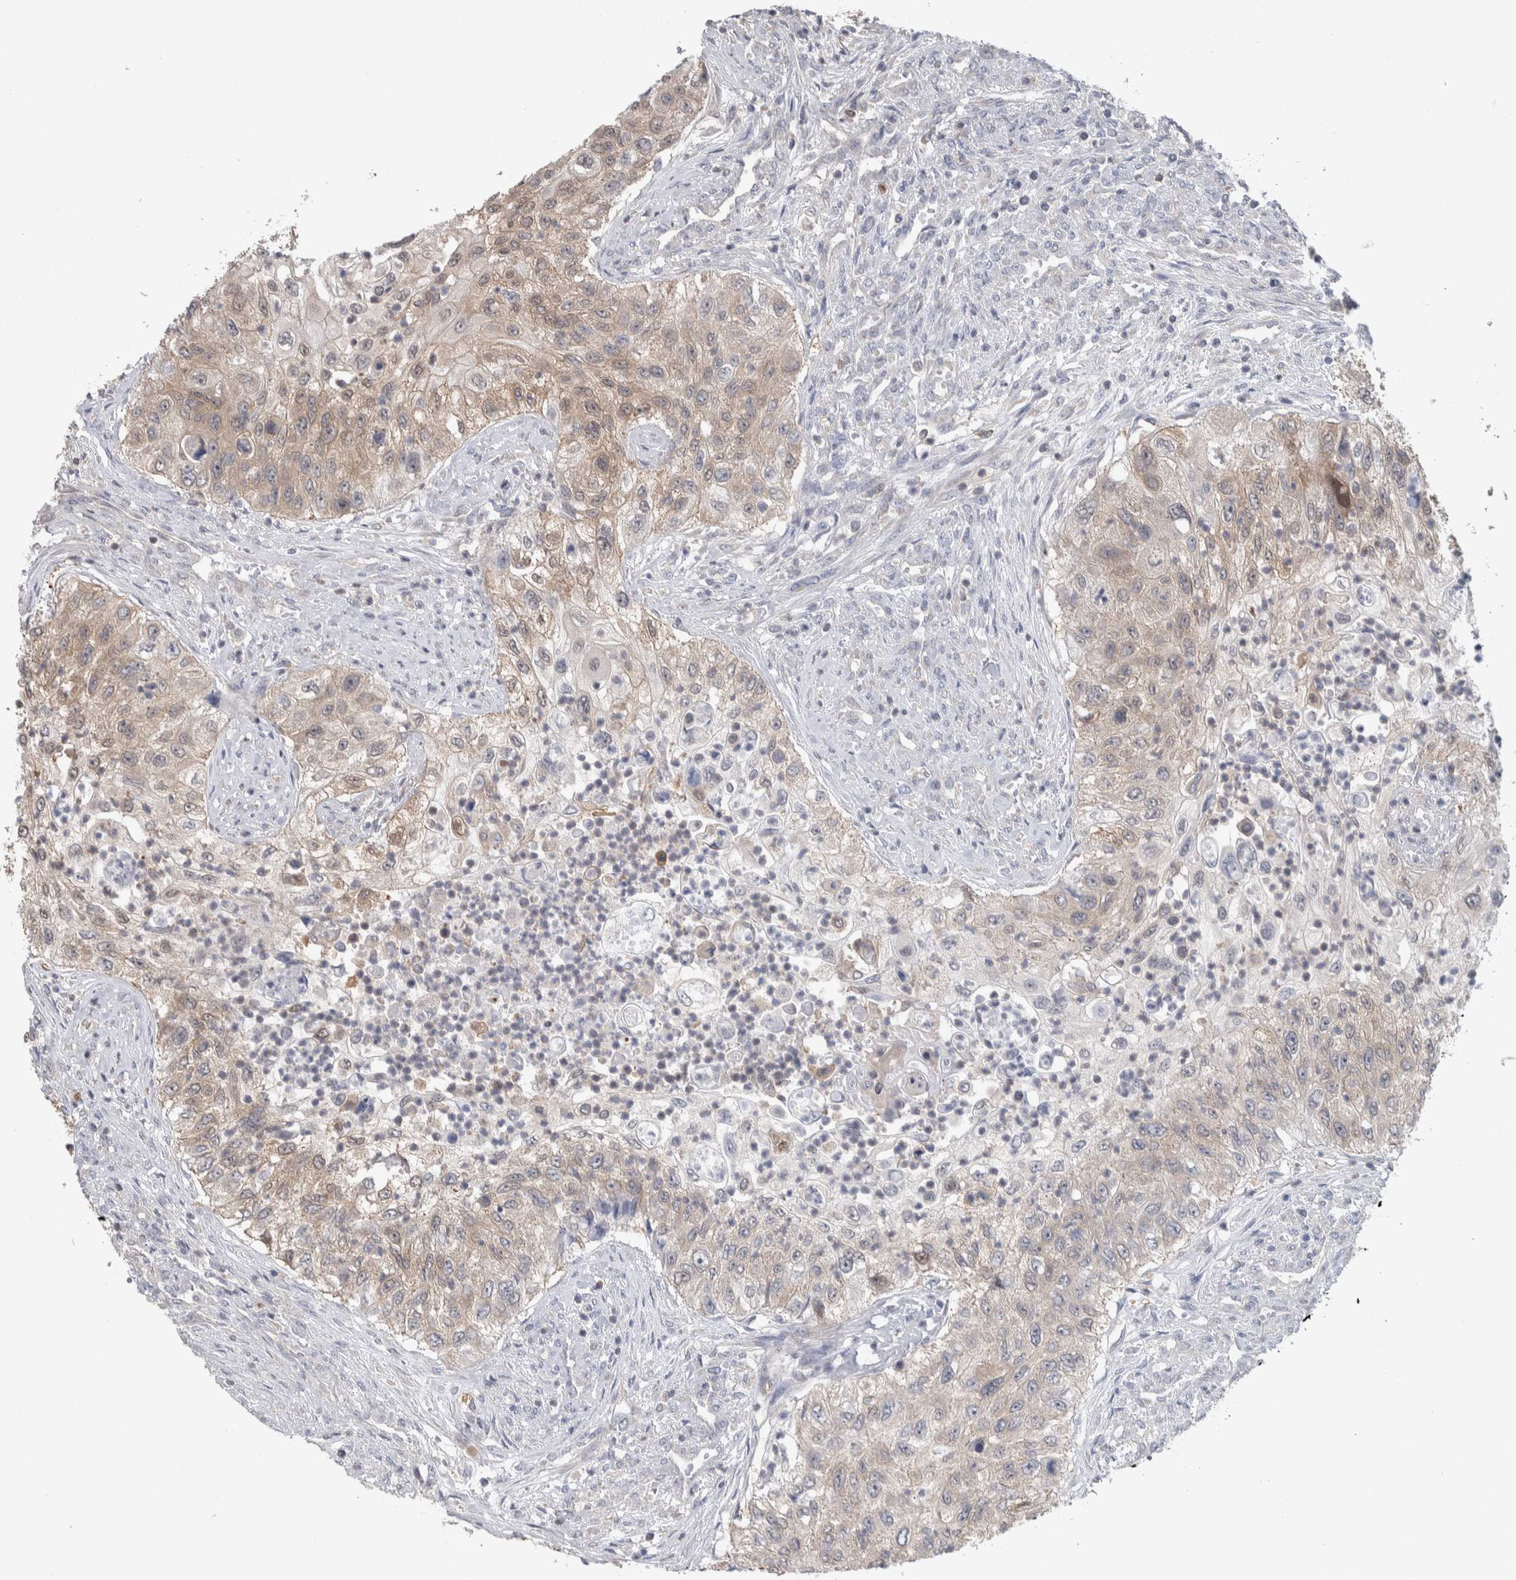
{"staining": {"intensity": "weak", "quantity": ">75%", "location": "cytoplasmic/membranous"}, "tissue": "urothelial cancer", "cell_type": "Tumor cells", "image_type": "cancer", "snomed": [{"axis": "morphology", "description": "Urothelial carcinoma, High grade"}, {"axis": "topography", "description": "Urinary bladder"}], "caption": "This photomicrograph demonstrates immunohistochemistry staining of urothelial cancer, with low weak cytoplasmic/membranous staining in about >75% of tumor cells.", "gene": "HTATIP2", "patient": {"sex": "female", "age": 60}}